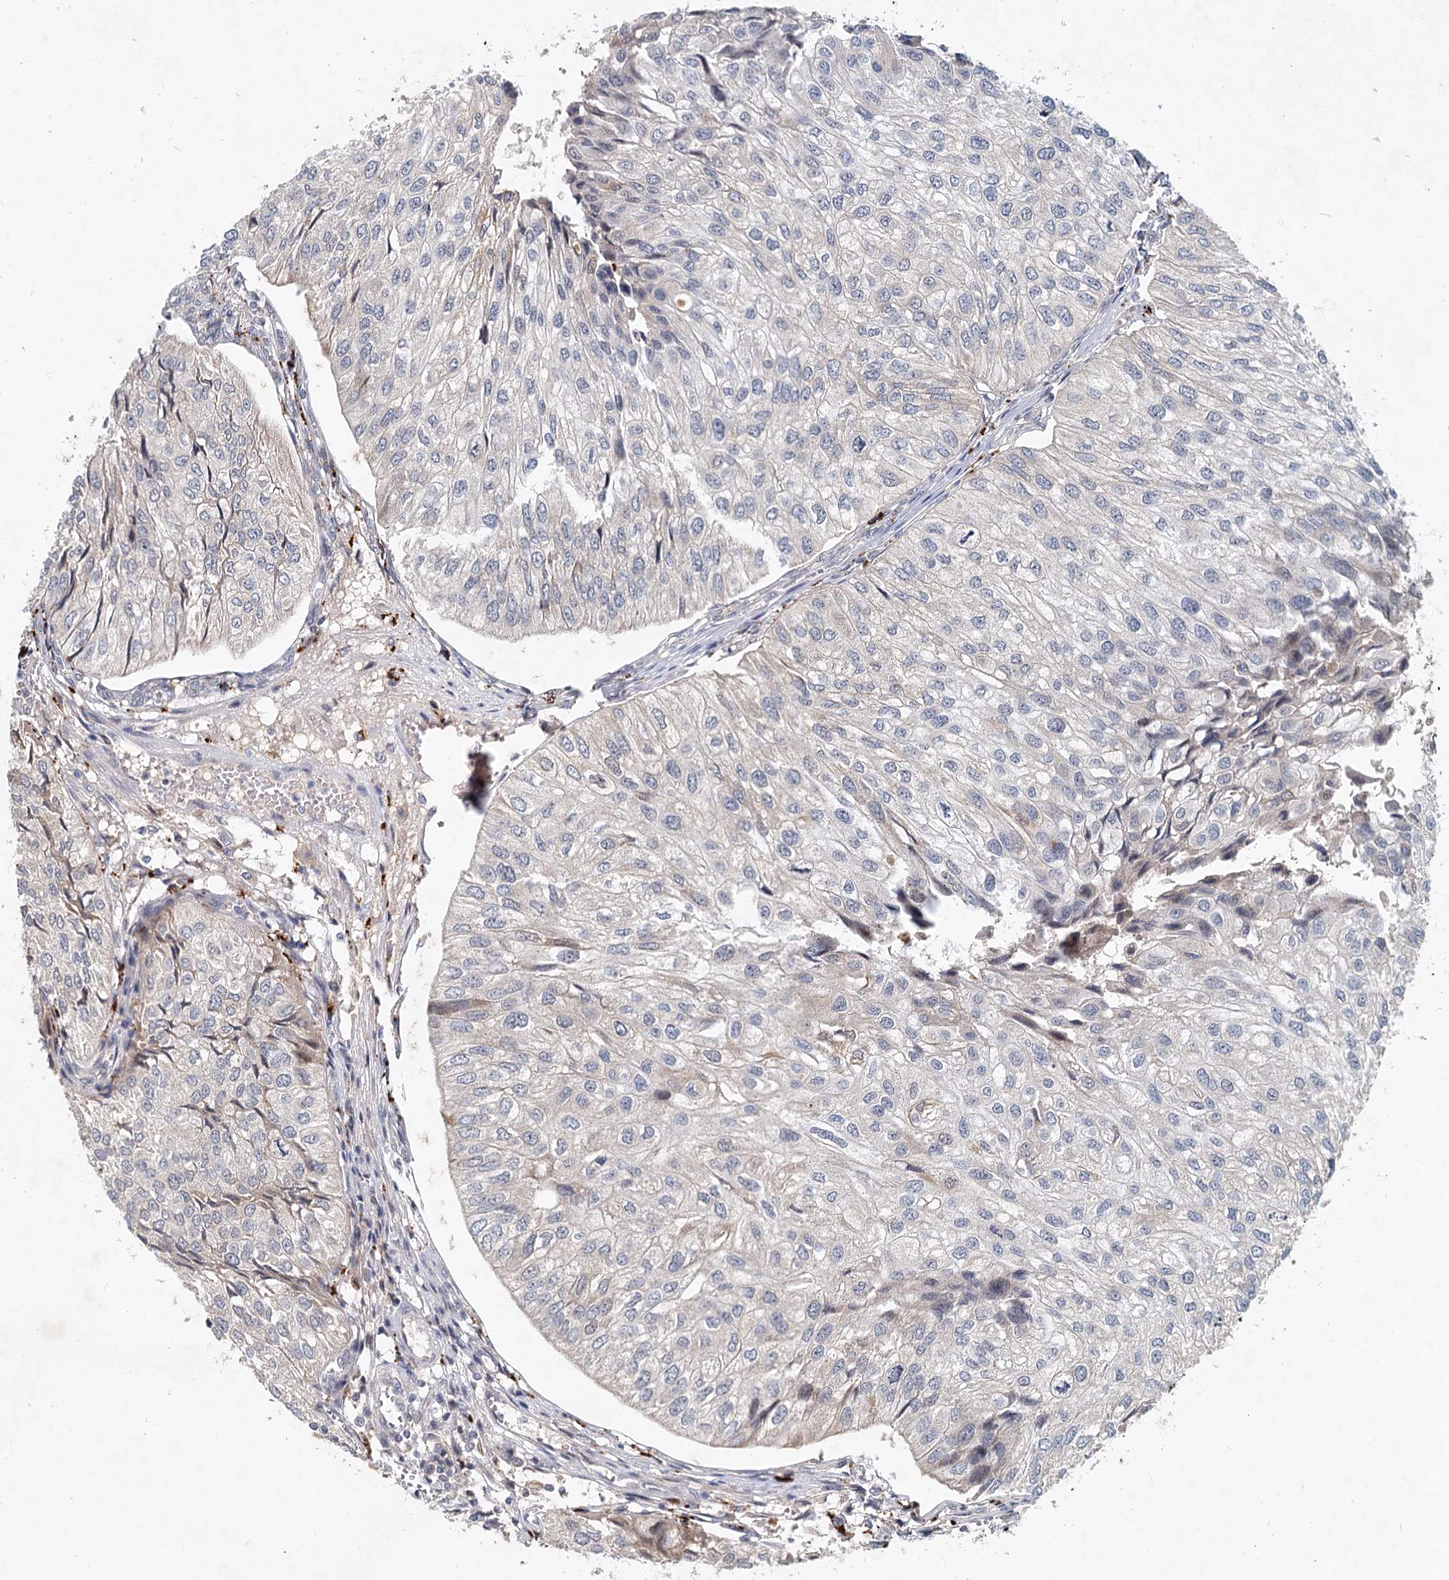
{"staining": {"intensity": "negative", "quantity": "none", "location": "none"}, "tissue": "urothelial cancer", "cell_type": "Tumor cells", "image_type": "cancer", "snomed": [{"axis": "morphology", "description": "Urothelial carcinoma, Low grade"}, {"axis": "topography", "description": "Urinary bladder"}], "caption": "Immunohistochemistry image of neoplastic tissue: low-grade urothelial carcinoma stained with DAB (3,3'-diaminobenzidine) displays no significant protein staining in tumor cells. Nuclei are stained in blue.", "gene": "AP3B1", "patient": {"sex": "female", "age": 89}}